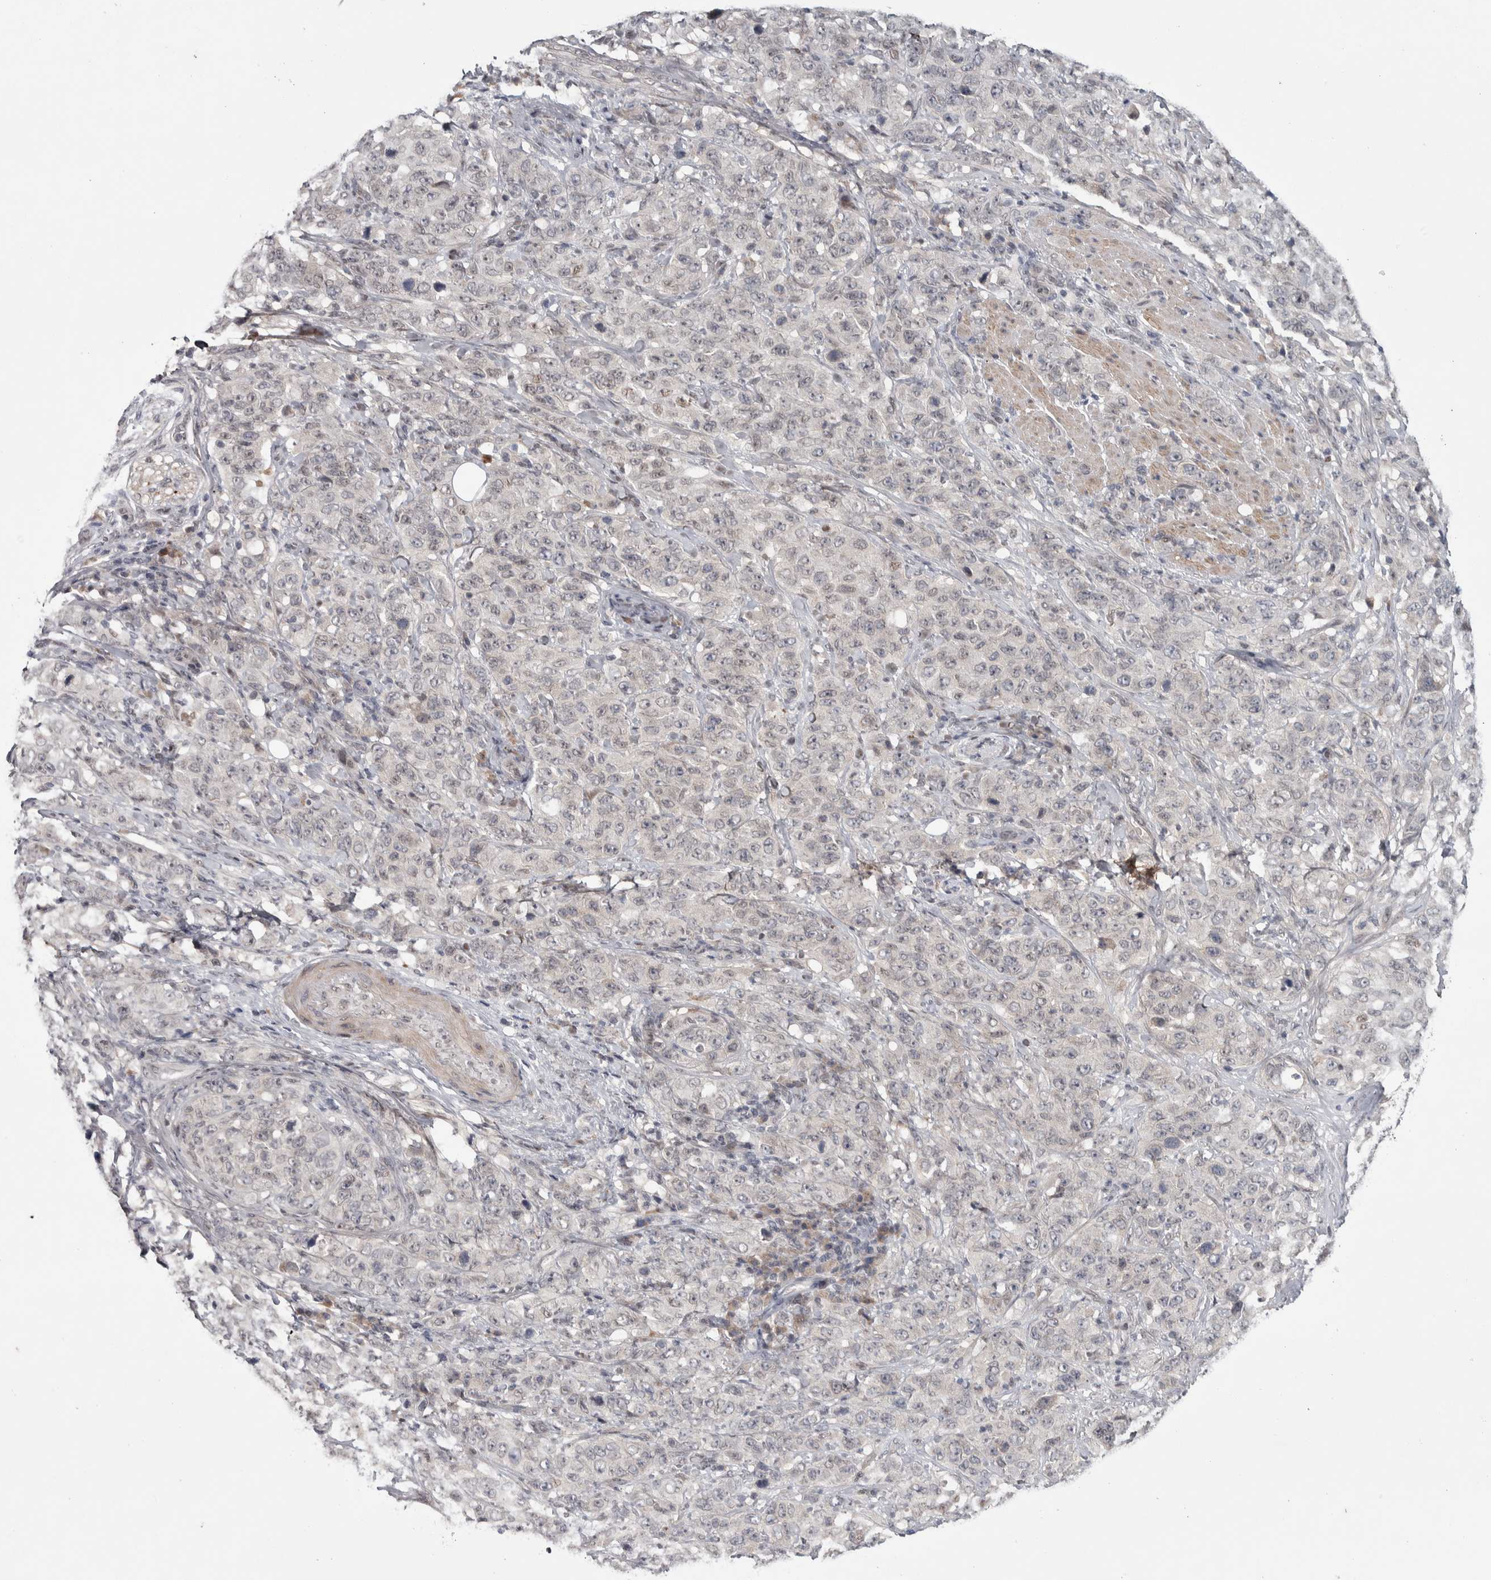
{"staining": {"intensity": "weak", "quantity": ">75%", "location": "nuclear"}, "tissue": "stomach cancer", "cell_type": "Tumor cells", "image_type": "cancer", "snomed": [{"axis": "morphology", "description": "Adenocarcinoma, NOS"}, {"axis": "topography", "description": "Stomach"}], "caption": "Adenocarcinoma (stomach) stained for a protein (brown) exhibits weak nuclear positive expression in approximately >75% of tumor cells.", "gene": "ASPN", "patient": {"sex": "male", "age": 48}}